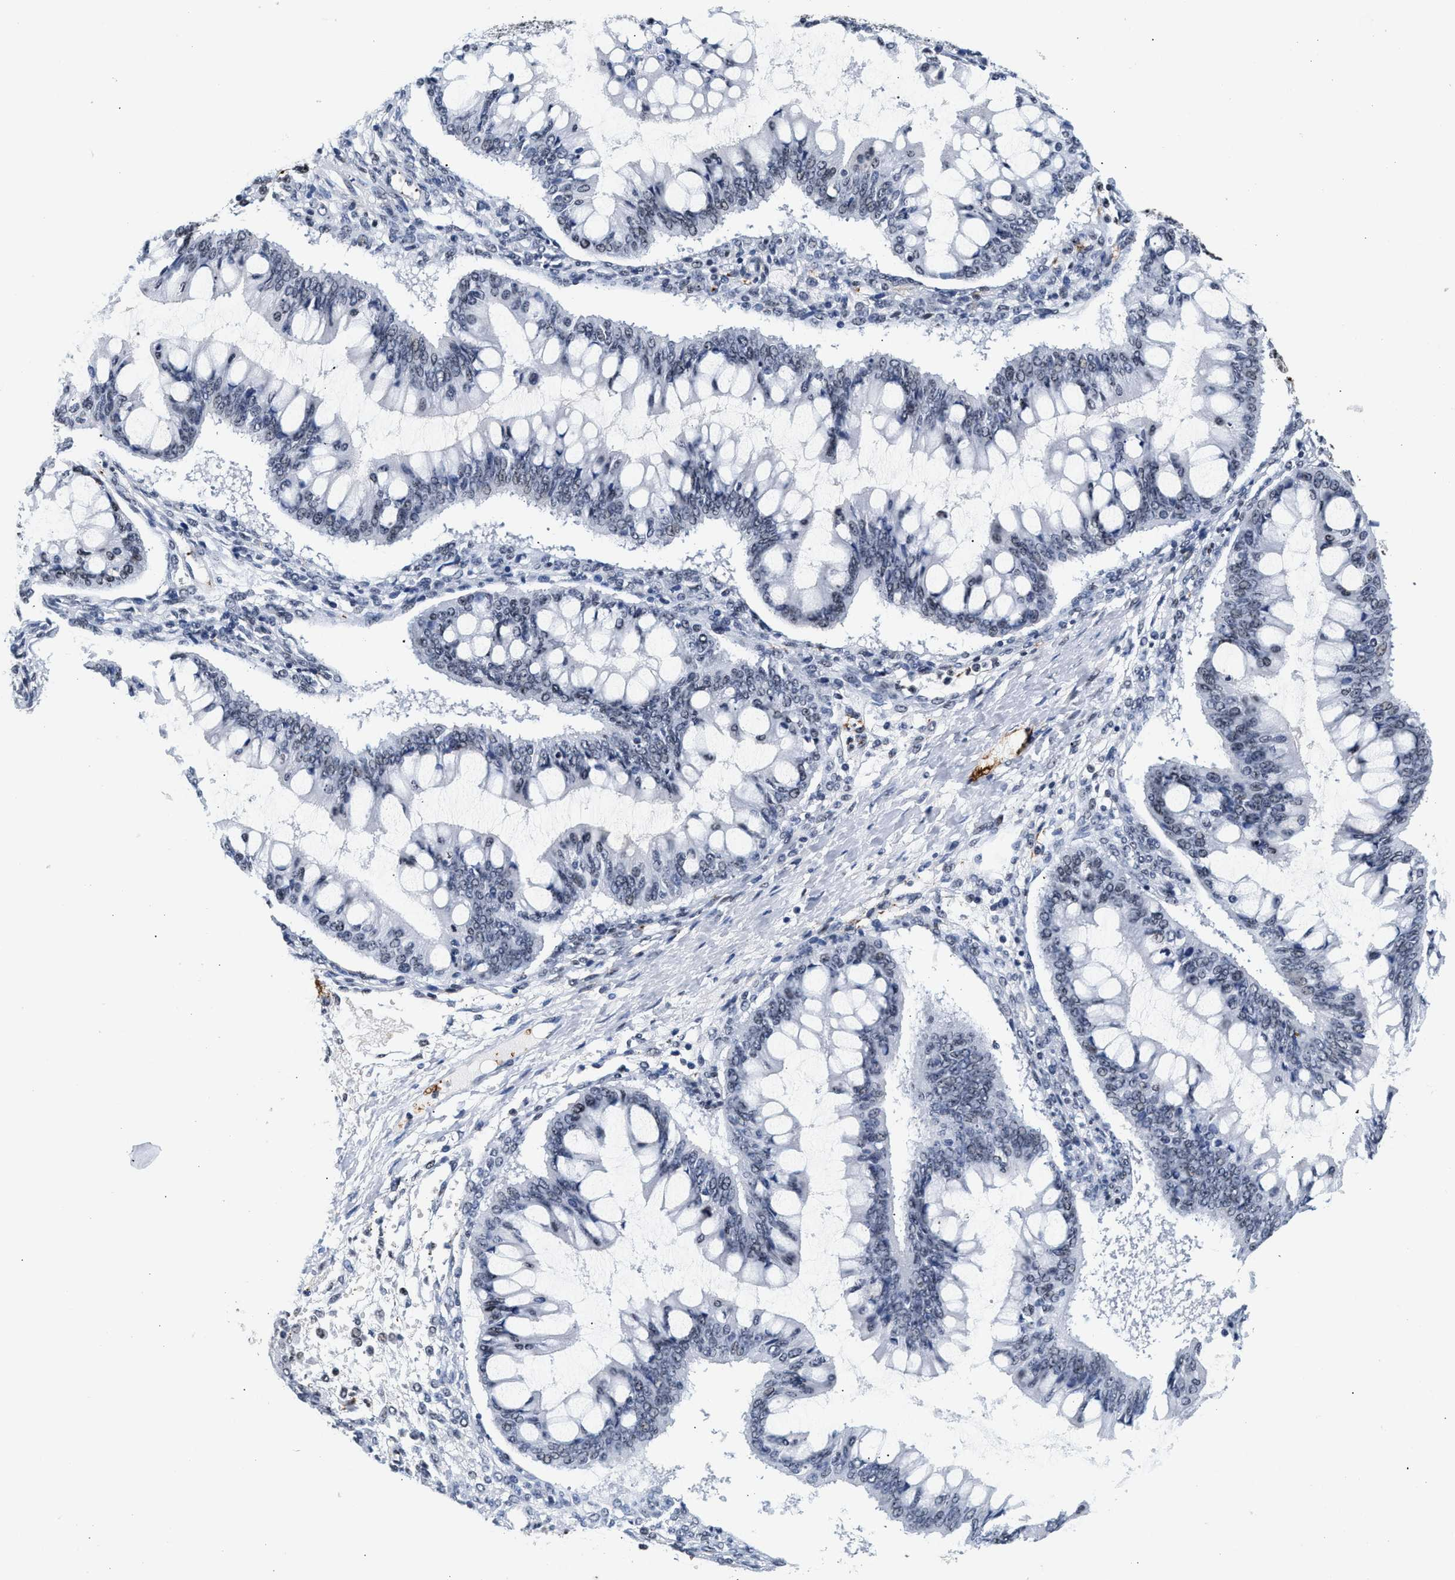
{"staining": {"intensity": "weak", "quantity": "<25%", "location": "nuclear"}, "tissue": "ovarian cancer", "cell_type": "Tumor cells", "image_type": "cancer", "snomed": [{"axis": "morphology", "description": "Cystadenocarcinoma, mucinous, NOS"}, {"axis": "topography", "description": "Ovary"}], "caption": "The image demonstrates no staining of tumor cells in ovarian mucinous cystadenocarcinoma.", "gene": "RAD21", "patient": {"sex": "female", "age": 73}}